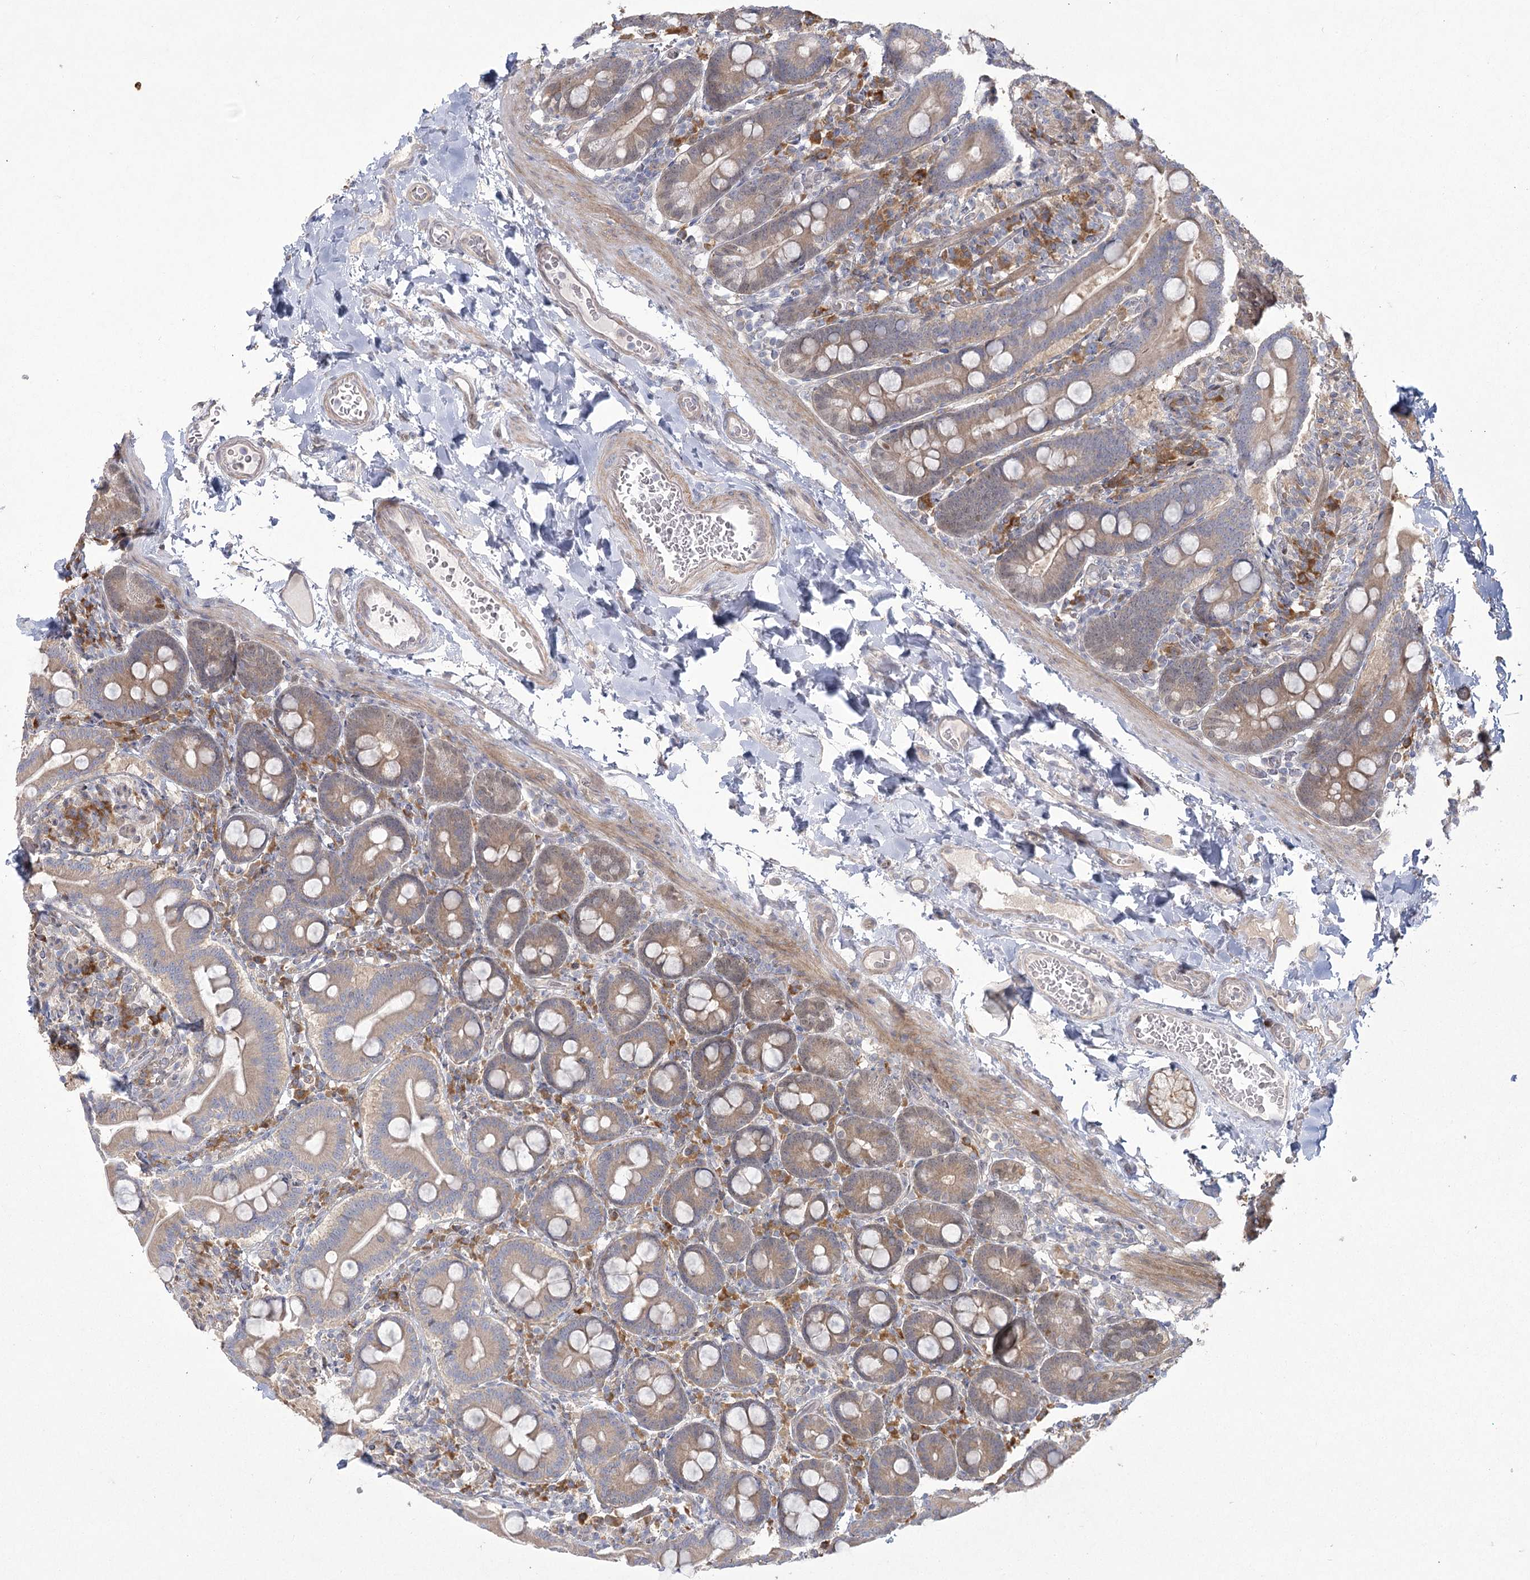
{"staining": {"intensity": "weak", "quantity": "<25%", "location": "cytoplasmic/membranous"}, "tissue": "duodenum", "cell_type": "Glandular cells", "image_type": "normal", "snomed": [{"axis": "morphology", "description": "Normal tissue, NOS"}, {"axis": "topography", "description": "Duodenum"}], "caption": "There is no significant positivity in glandular cells of duodenum. The staining was performed using DAB (3,3'-diaminobenzidine) to visualize the protein expression in brown, while the nuclei were stained in blue with hematoxylin (Magnification: 20x).", "gene": "CAMTA1", "patient": {"sex": "male", "age": 54}}